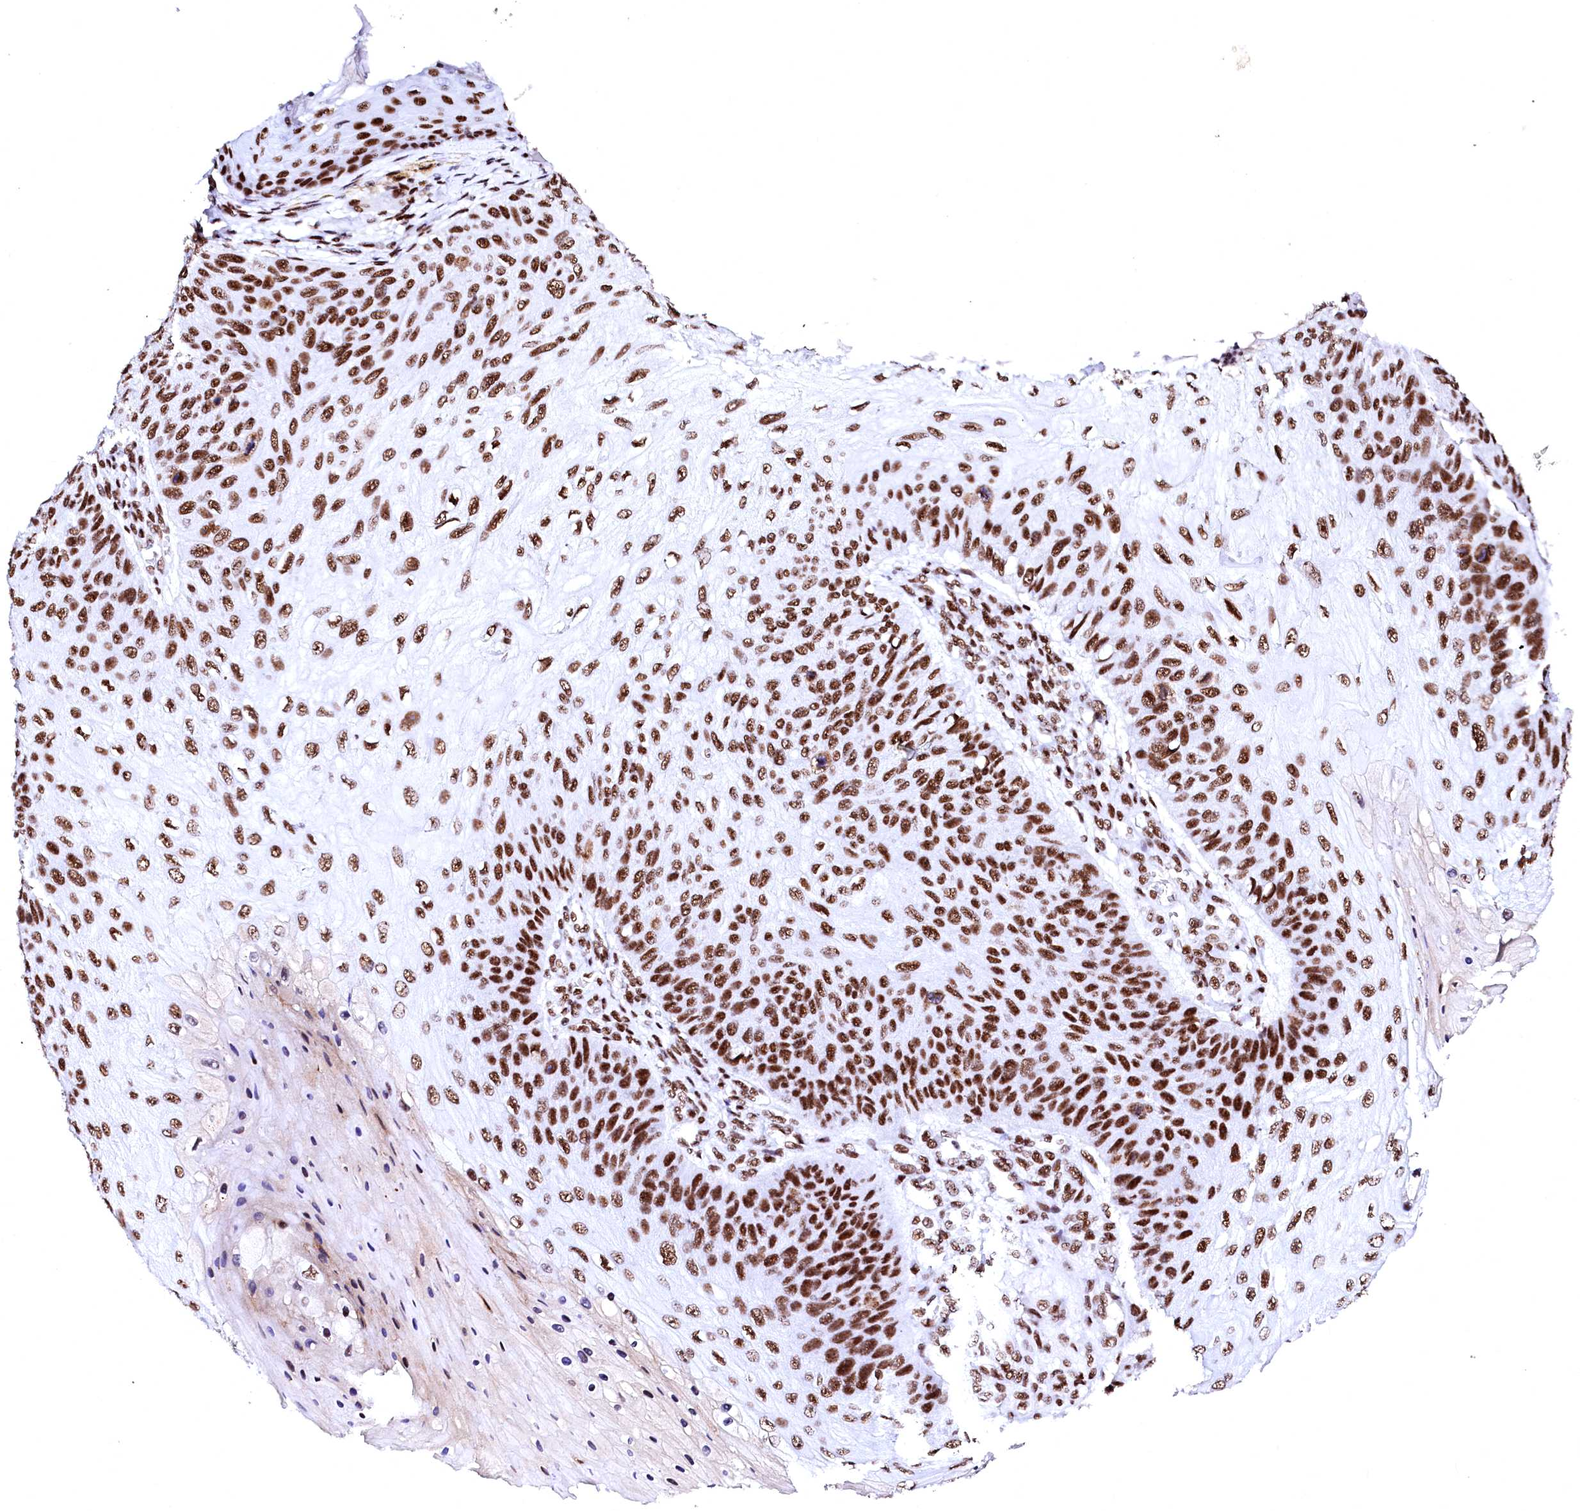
{"staining": {"intensity": "strong", "quantity": ">75%", "location": "nuclear"}, "tissue": "skin cancer", "cell_type": "Tumor cells", "image_type": "cancer", "snomed": [{"axis": "morphology", "description": "Squamous cell carcinoma, NOS"}, {"axis": "topography", "description": "Skin"}], "caption": "Immunohistochemistry (IHC) image of neoplastic tissue: human skin cancer stained using immunohistochemistry displays high levels of strong protein expression localized specifically in the nuclear of tumor cells, appearing as a nuclear brown color.", "gene": "CPSF6", "patient": {"sex": "female", "age": 88}}